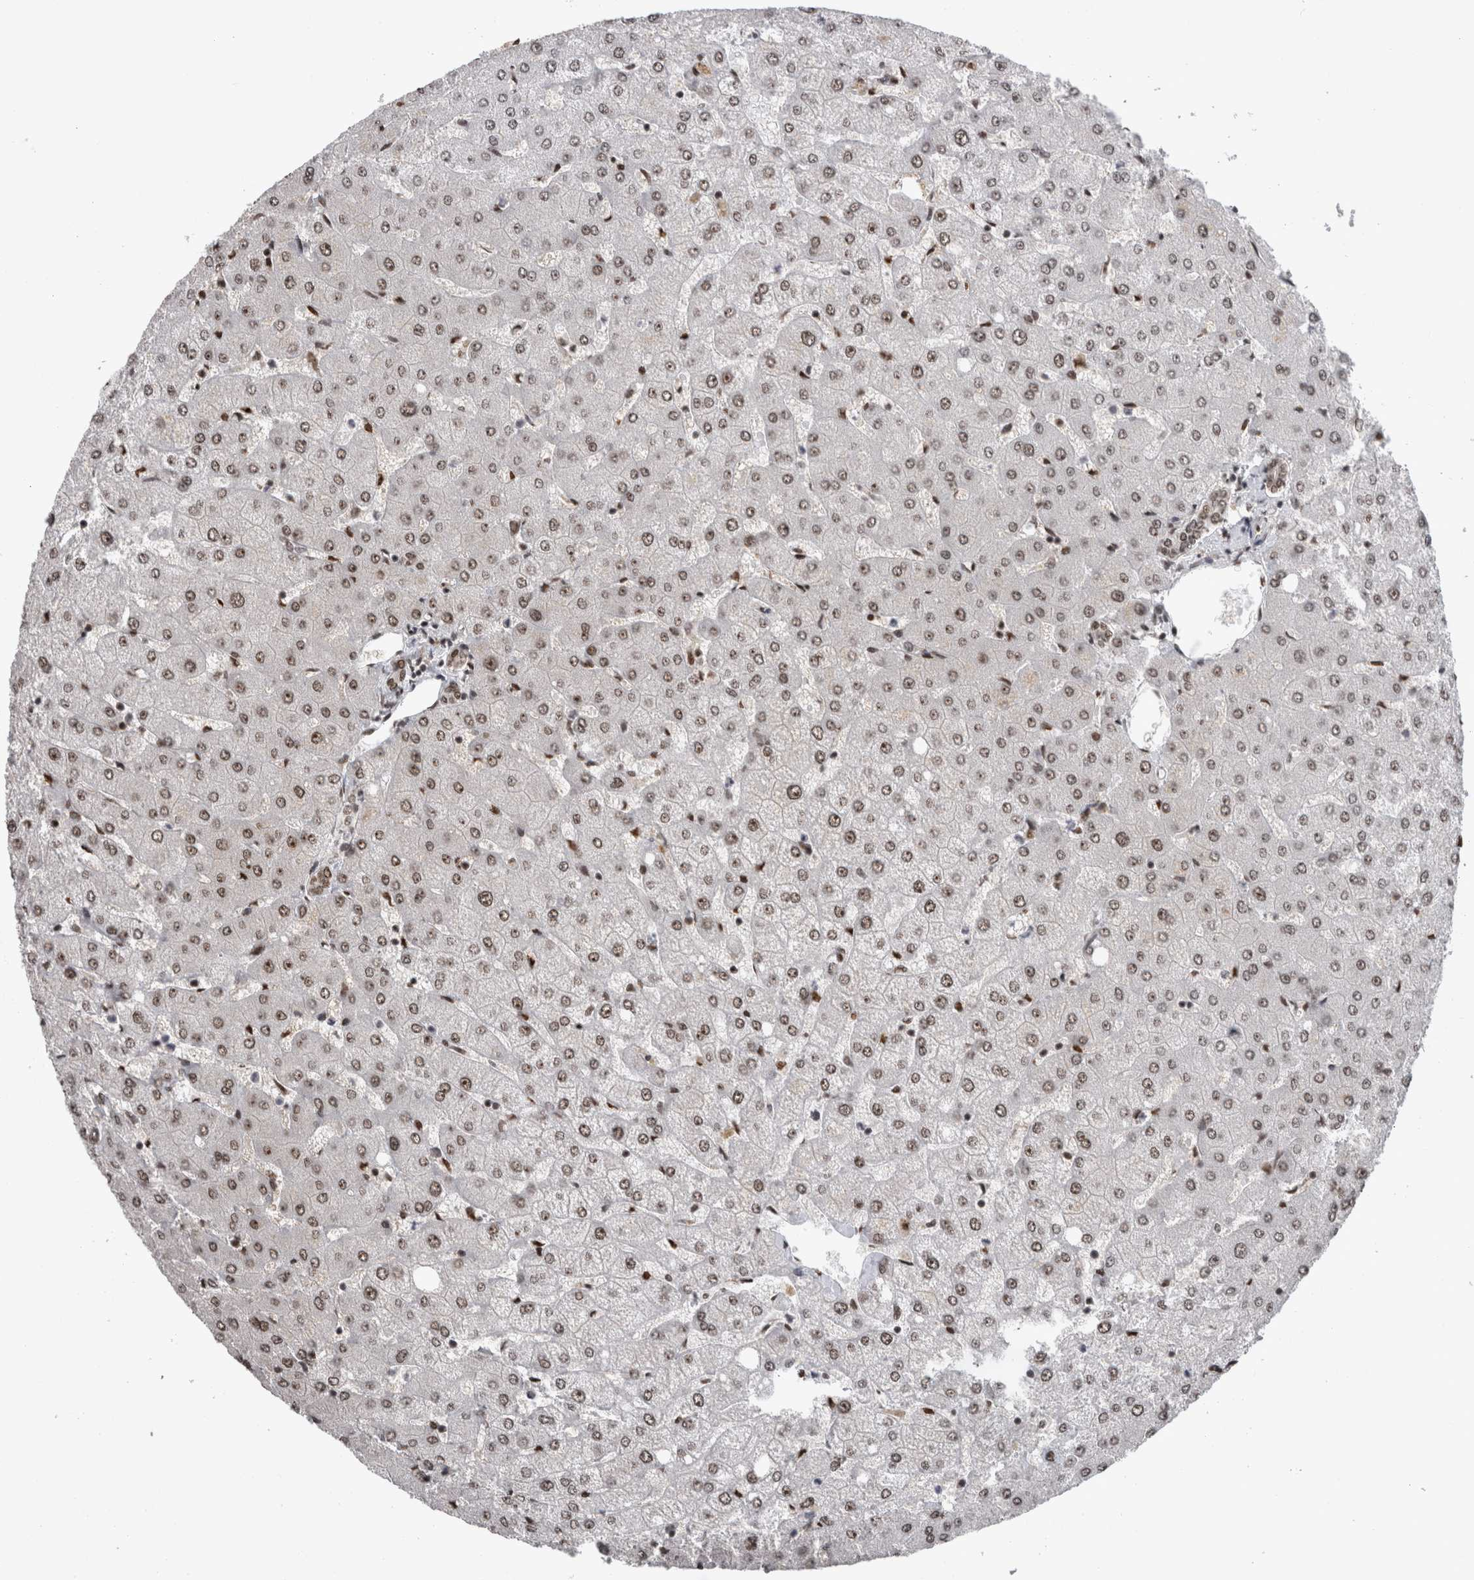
{"staining": {"intensity": "weak", "quantity": "25%-75%", "location": "nuclear"}, "tissue": "liver", "cell_type": "Cholangiocytes", "image_type": "normal", "snomed": [{"axis": "morphology", "description": "Normal tissue, NOS"}, {"axis": "topography", "description": "Liver"}], "caption": "An immunohistochemistry (IHC) histopathology image of benign tissue is shown. Protein staining in brown highlights weak nuclear positivity in liver within cholangiocytes. The protein of interest is stained brown, and the nuclei are stained in blue (DAB (3,3'-diaminobenzidine) IHC with brightfield microscopy, high magnification).", "gene": "ZSCAN2", "patient": {"sex": "female", "age": 54}}